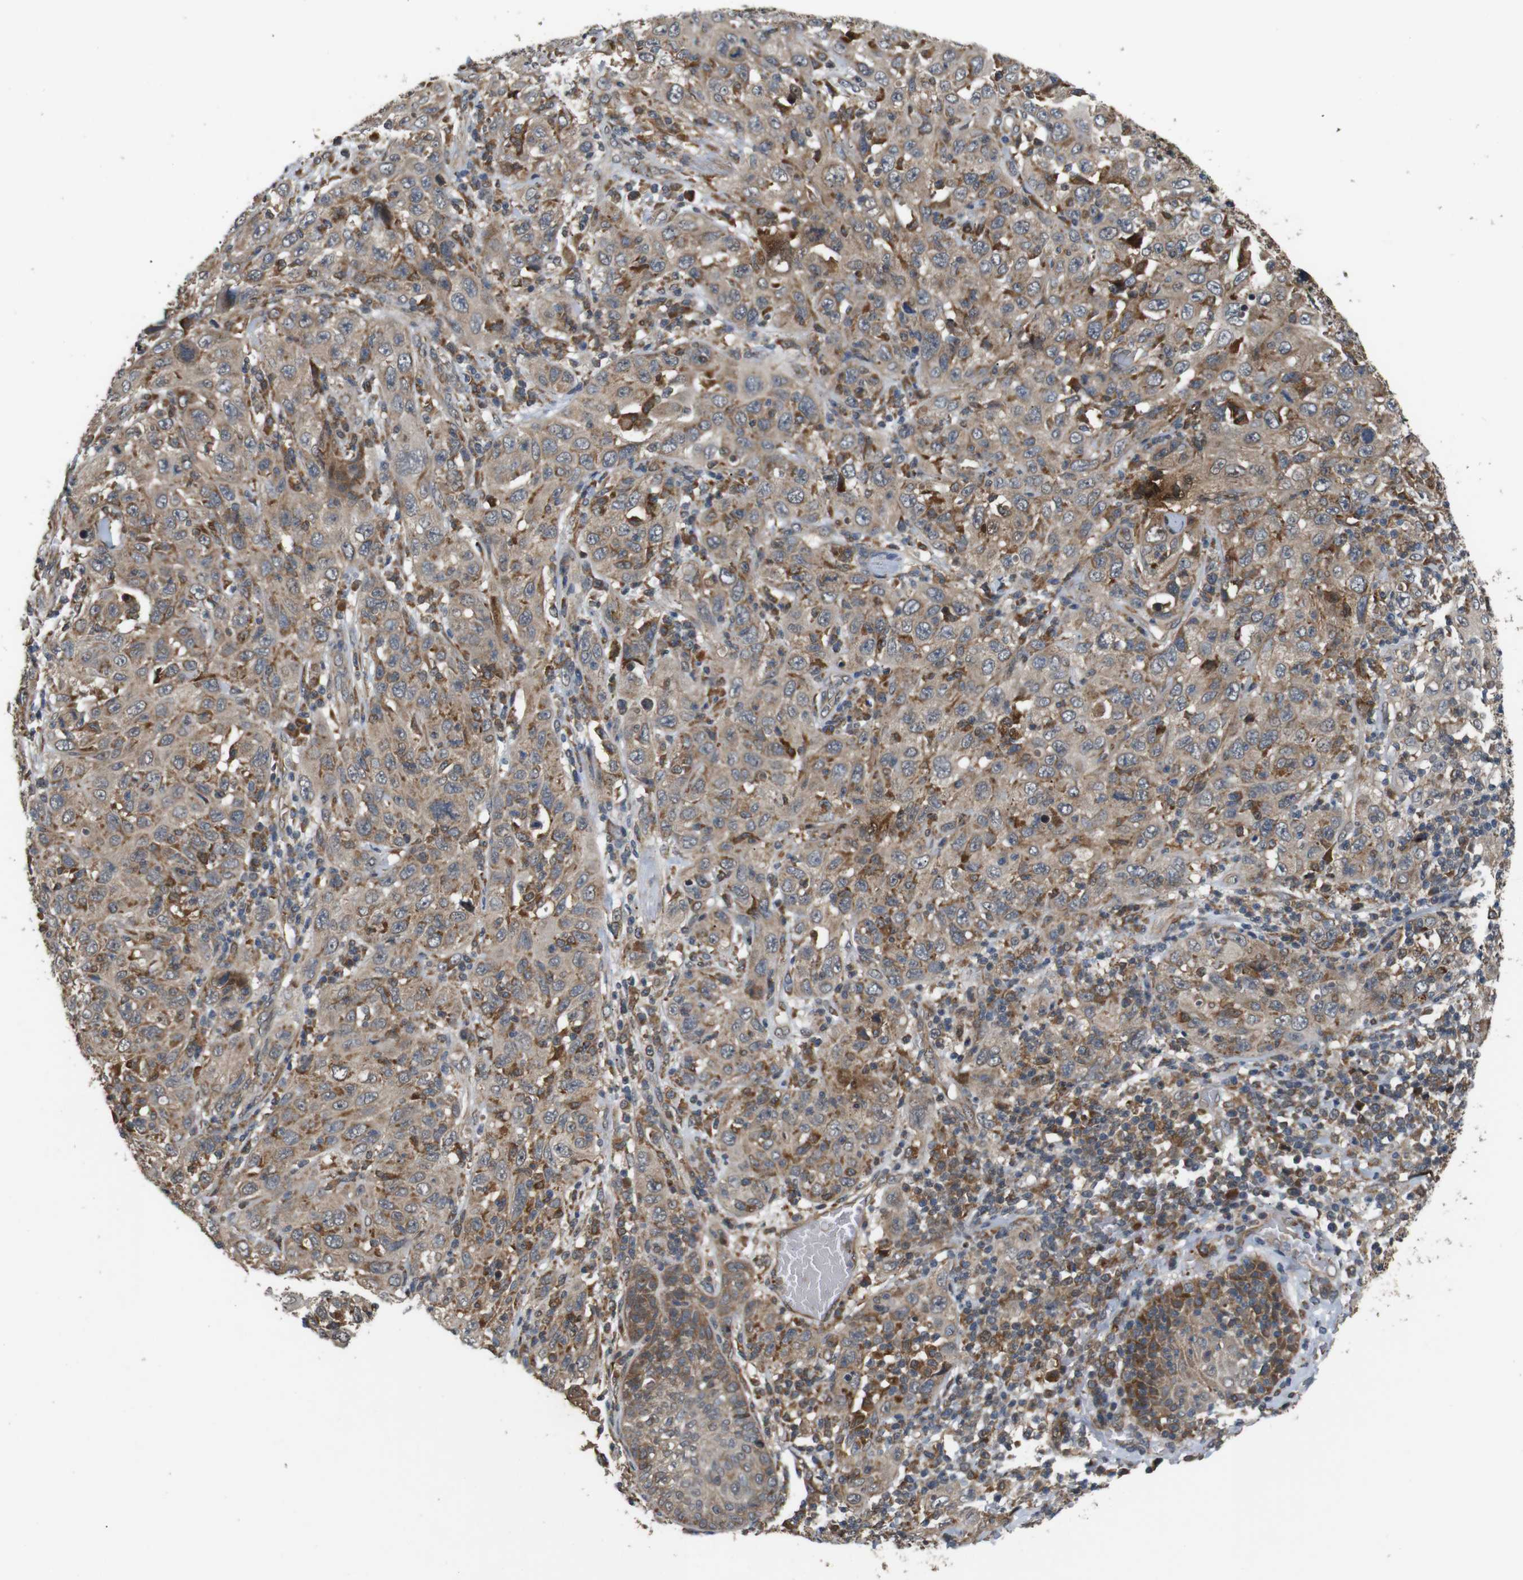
{"staining": {"intensity": "moderate", "quantity": ">75%", "location": "cytoplasmic/membranous"}, "tissue": "skin cancer", "cell_type": "Tumor cells", "image_type": "cancer", "snomed": [{"axis": "morphology", "description": "Squamous cell carcinoma, NOS"}, {"axis": "topography", "description": "Skin"}], "caption": "A brown stain labels moderate cytoplasmic/membranous expression of a protein in human skin cancer tumor cells.", "gene": "EPHB2", "patient": {"sex": "female", "age": 88}}